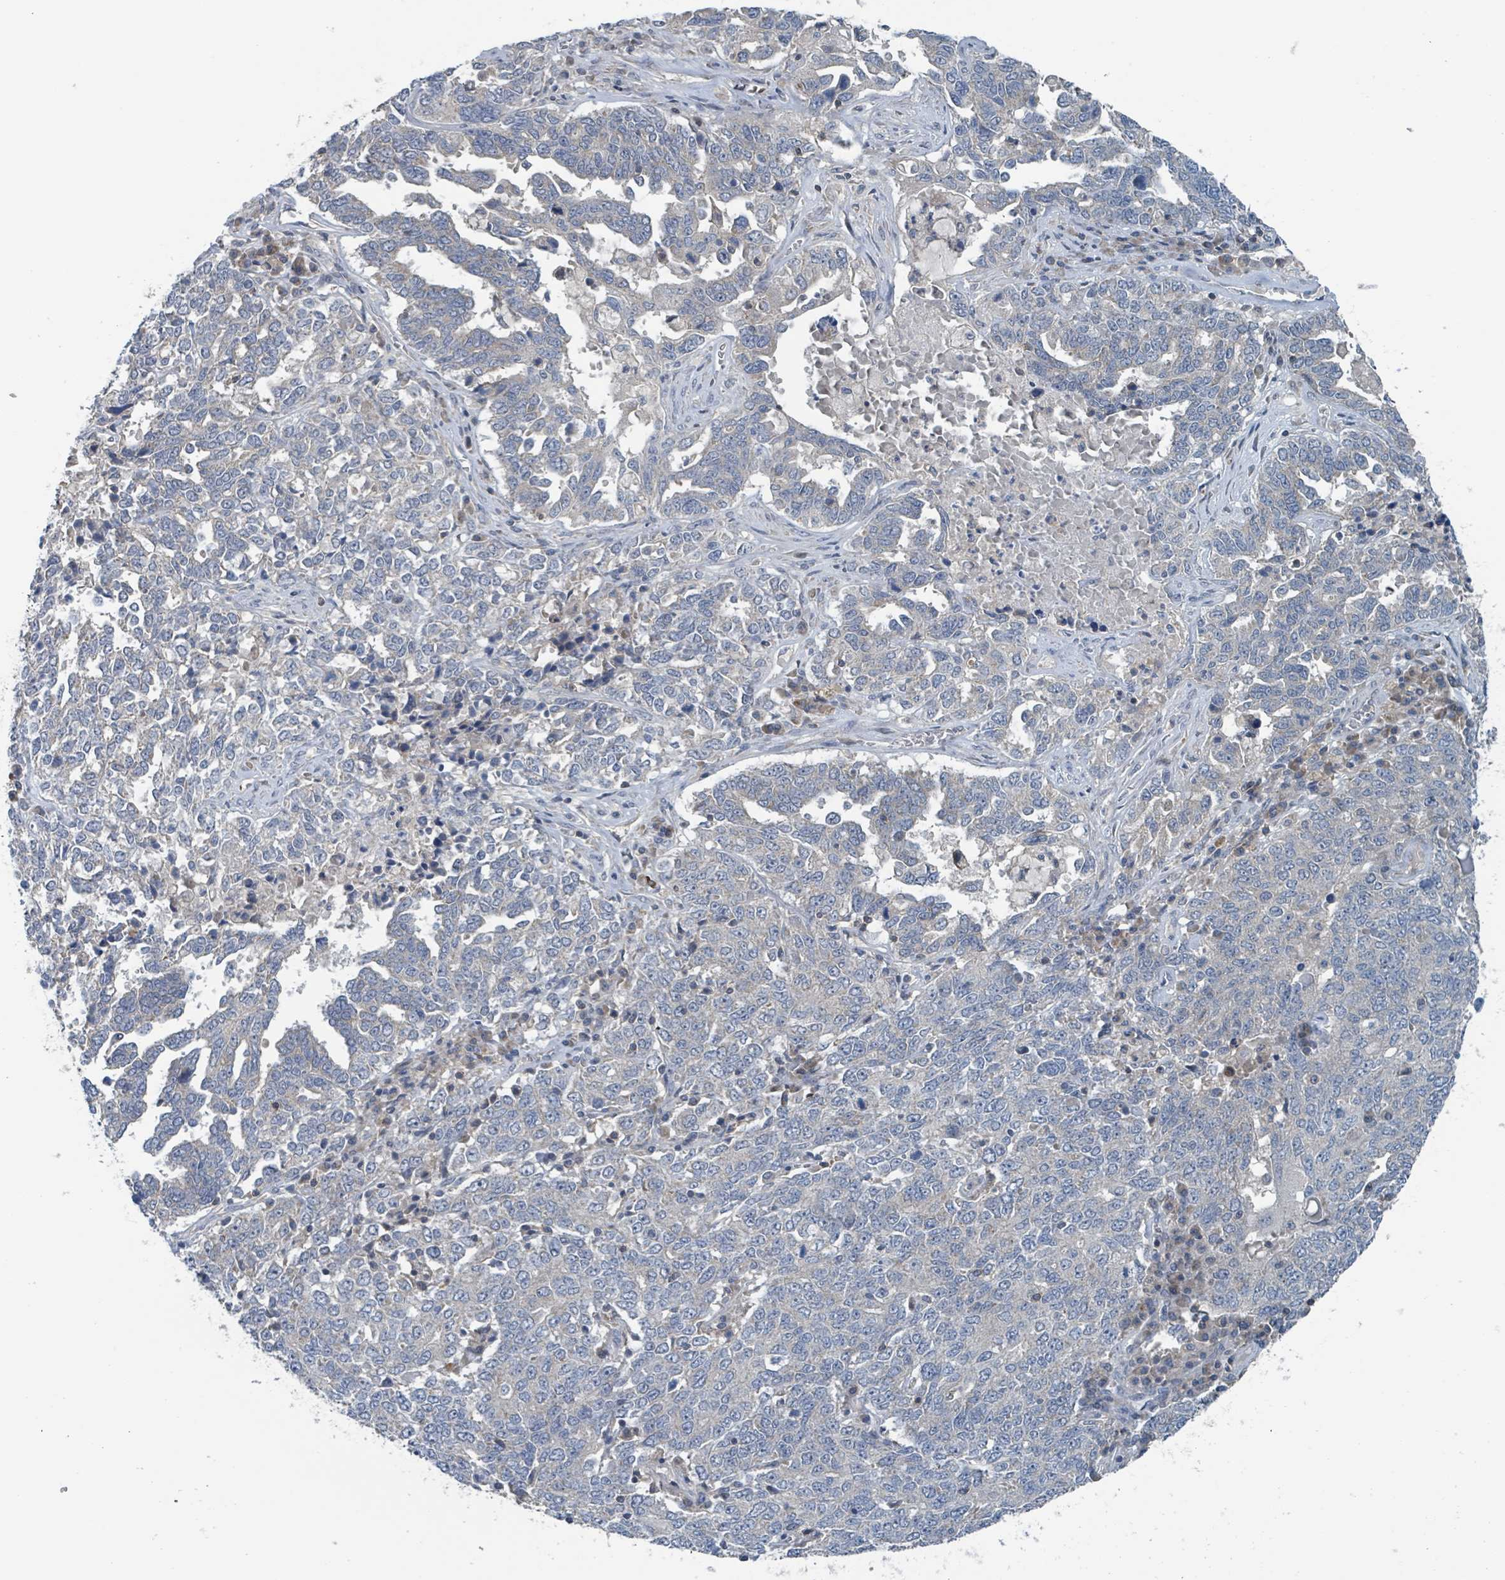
{"staining": {"intensity": "negative", "quantity": "none", "location": "none"}, "tissue": "ovarian cancer", "cell_type": "Tumor cells", "image_type": "cancer", "snomed": [{"axis": "morphology", "description": "Carcinoma, endometroid"}, {"axis": "topography", "description": "Ovary"}], "caption": "This histopathology image is of ovarian cancer stained with immunohistochemistry (IHC) to label a protein in brown with the nuclei are counter-stained blue. There is no positivity in tumor cells.", "gene": "ACBD4", "patient": {"sex": "female", "age": 62}}